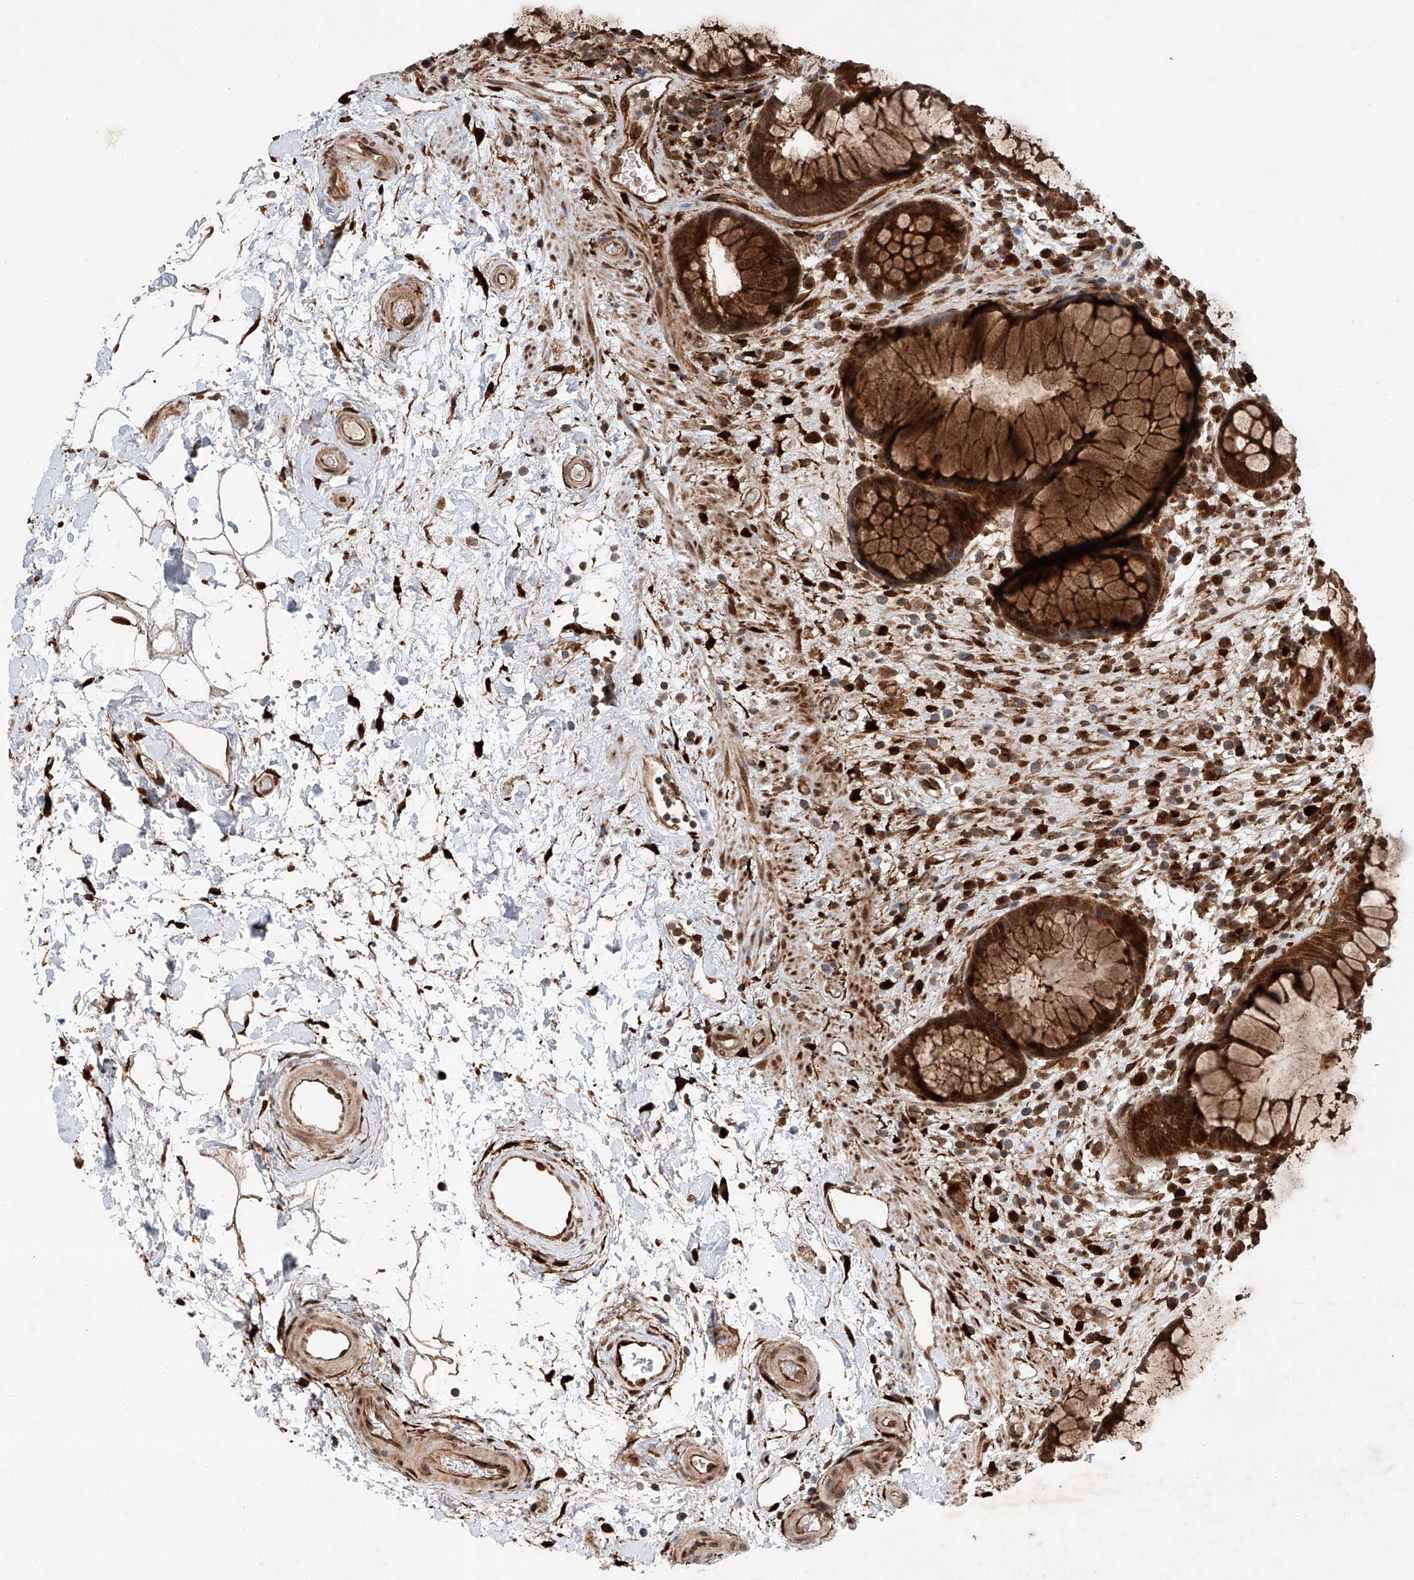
{"staining": {"intensity": "strong", "quantity": ">75%", "location": "cytoplasmic/membranous"}, "tissue": "rectum", "cell_type": "Glandular cells", "image_type": "normal", "snomed": [{"axis": "morphology", "description": "Normal tissue, NOS"}, {"axis": "topography", "description": "Rectum"}], "caption": "Strong cytoplasmic/membranous positivity for a protein is seen in about >75% of glandular cells of benign rectum using immunohistochemistry.", "gene": "ZFP28", "patient": {"sex": "male", "age": 51}}